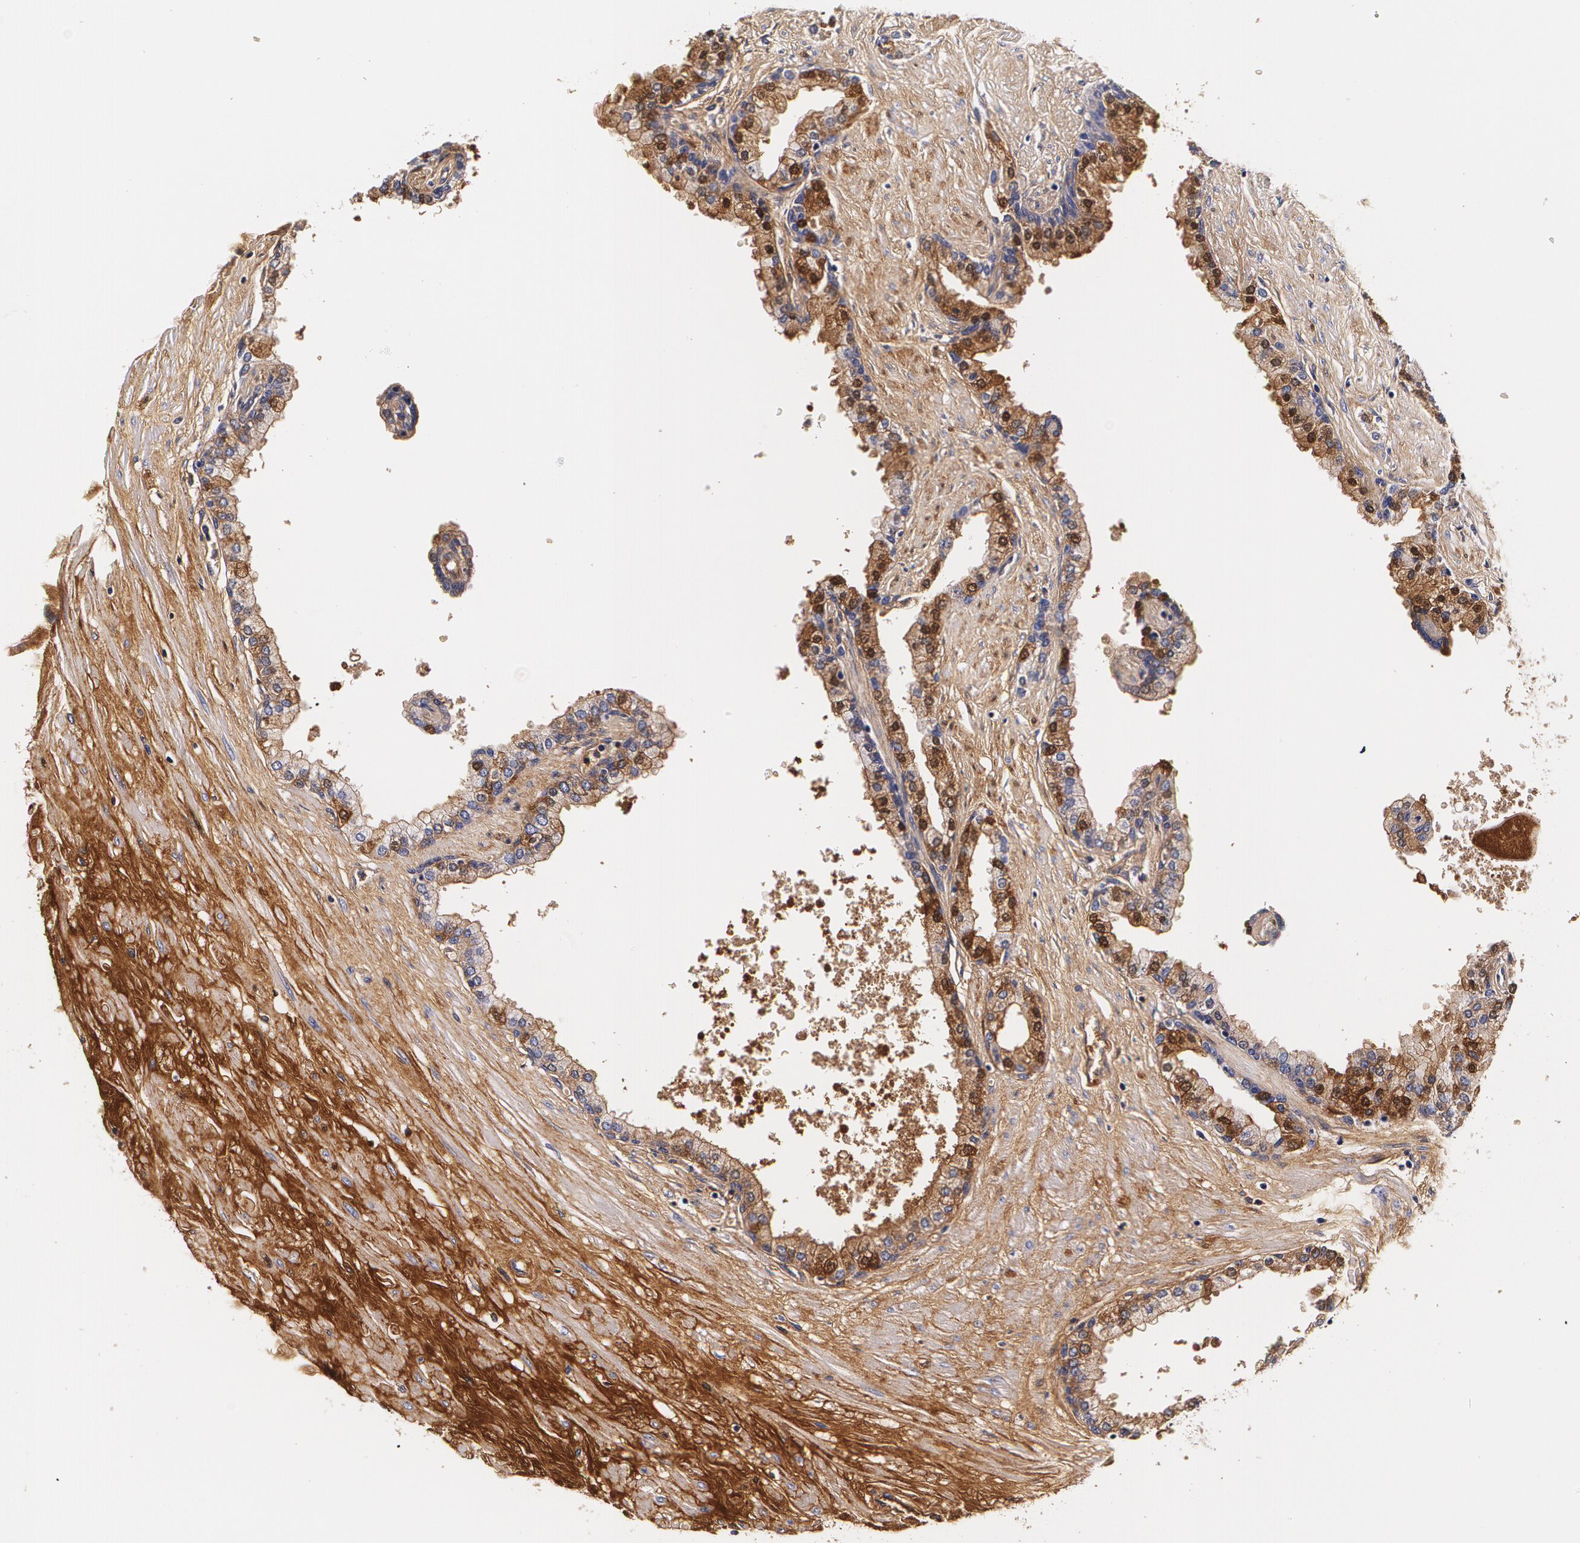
{"staining": {"intensity": "moderate", "quantity": "25%-75%", "location": "cytoplasmic/membranous"}, "tissue": "prostate", "cell_type": "Glandular cells", "image_type": "normal", "snomed": [{"axis": "morphology", "description": "Normal tissue, NOS"}, {"axis": "topography", "description": "Prostate"}], "caption": "Glandular cells display moderate cytoplasmic/membranous expression in about 25%-75% of cells in normal prostate. Ihc stains the protein in brown and the nuclei are stained blue.", "gene": "TTR", "patient": {"sex": "male", "age": 60}}